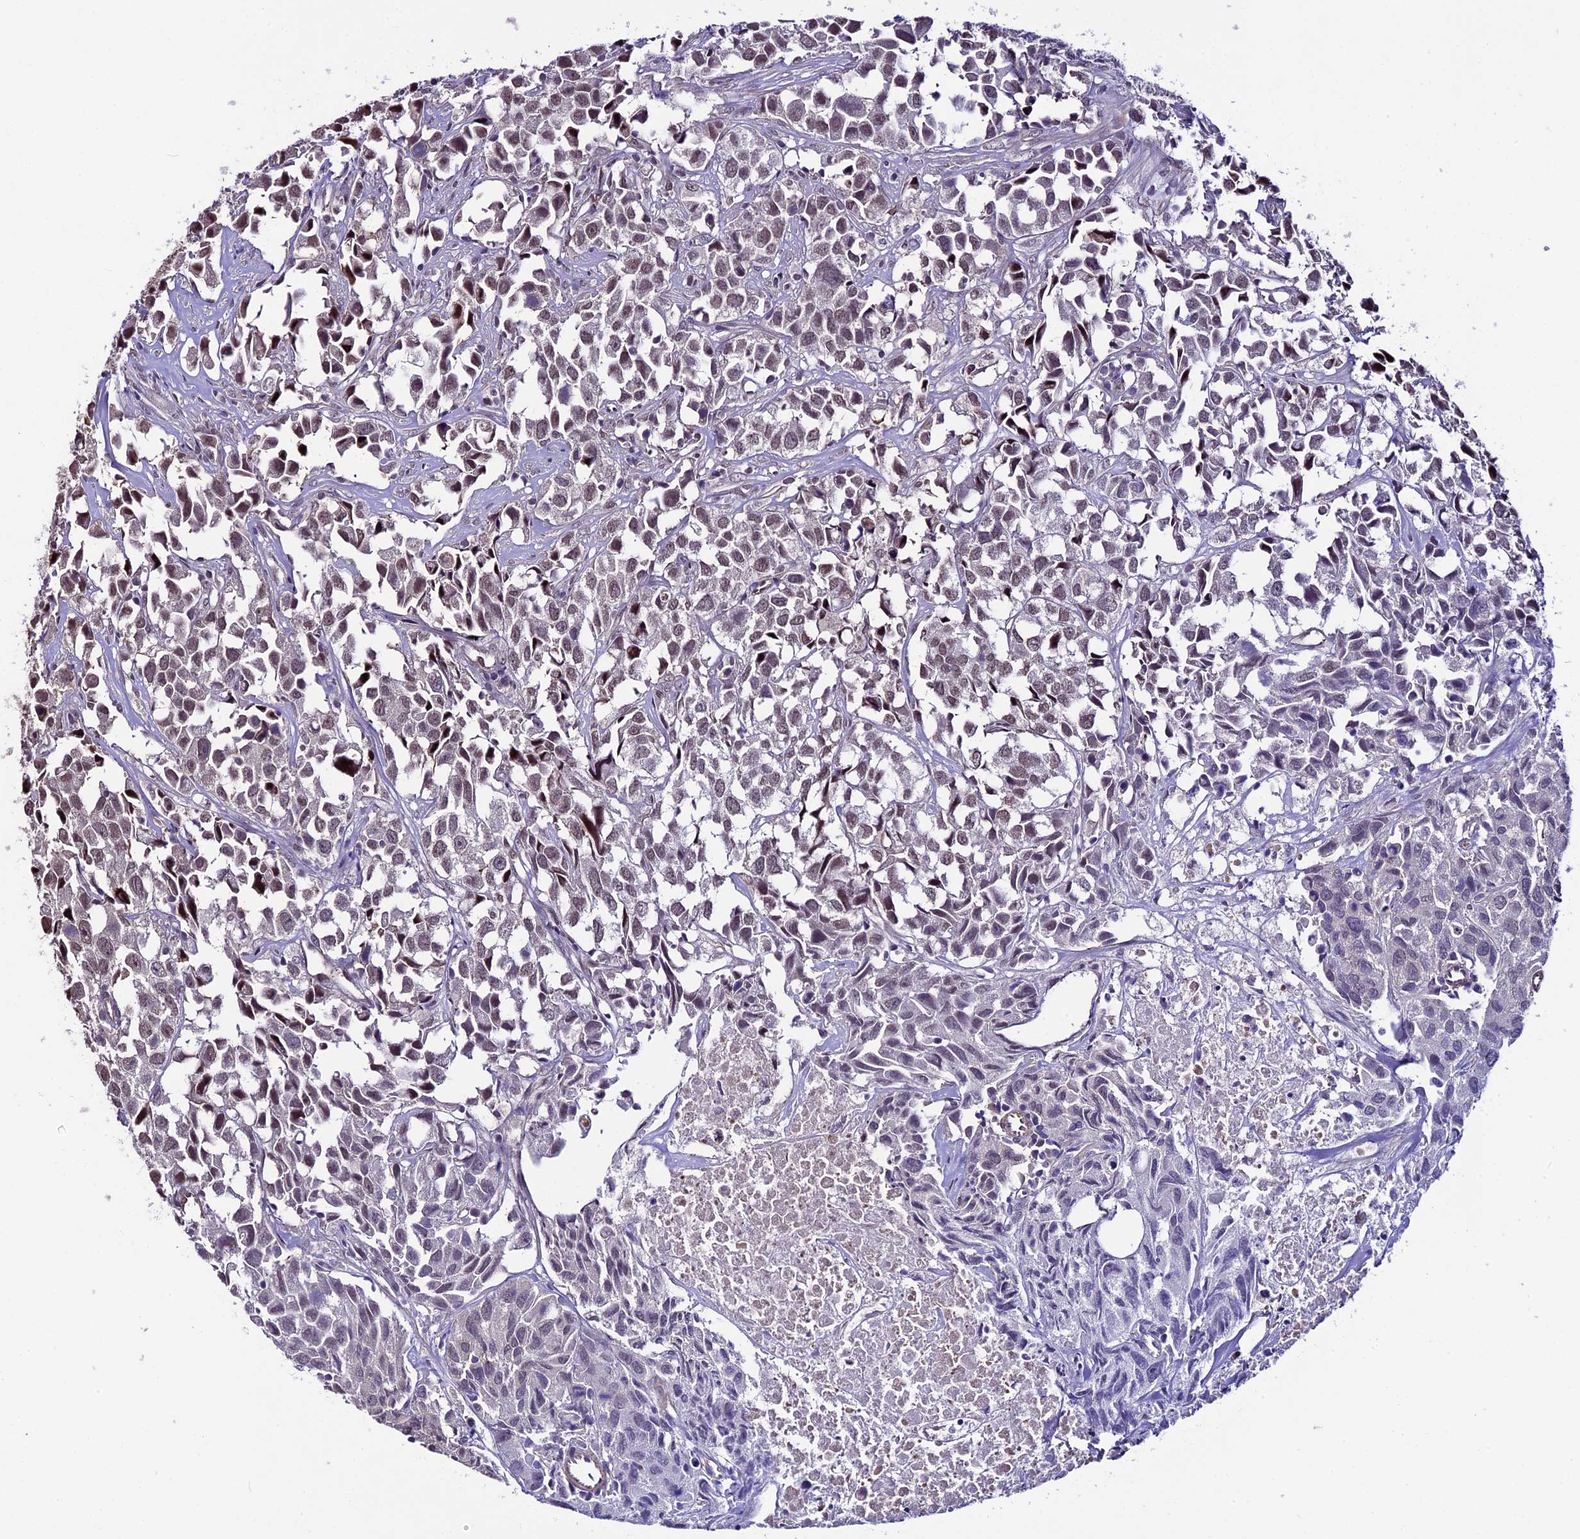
{"staining": {"intensity": "weak", "quantity": ">75%", "location": "nuclear"}, "tissue": "urothelial cancer", "cell_type": "Tumor cells", "image_type": "cancer", "snomed": [{"axis": "morphology", "description": "Urothelial carcinoma, High grade"}, {"axis": "topography", "description": "Urinary bladder"}], "caption": "Immunohistochemical staining of high-grade urothelial carcinoma demonstrates low levels of weak nuclear protein positivity in about >75% of tumor cells.", "gene": "TCP11L2", "patient": {"sex": "female", "age": 75}}